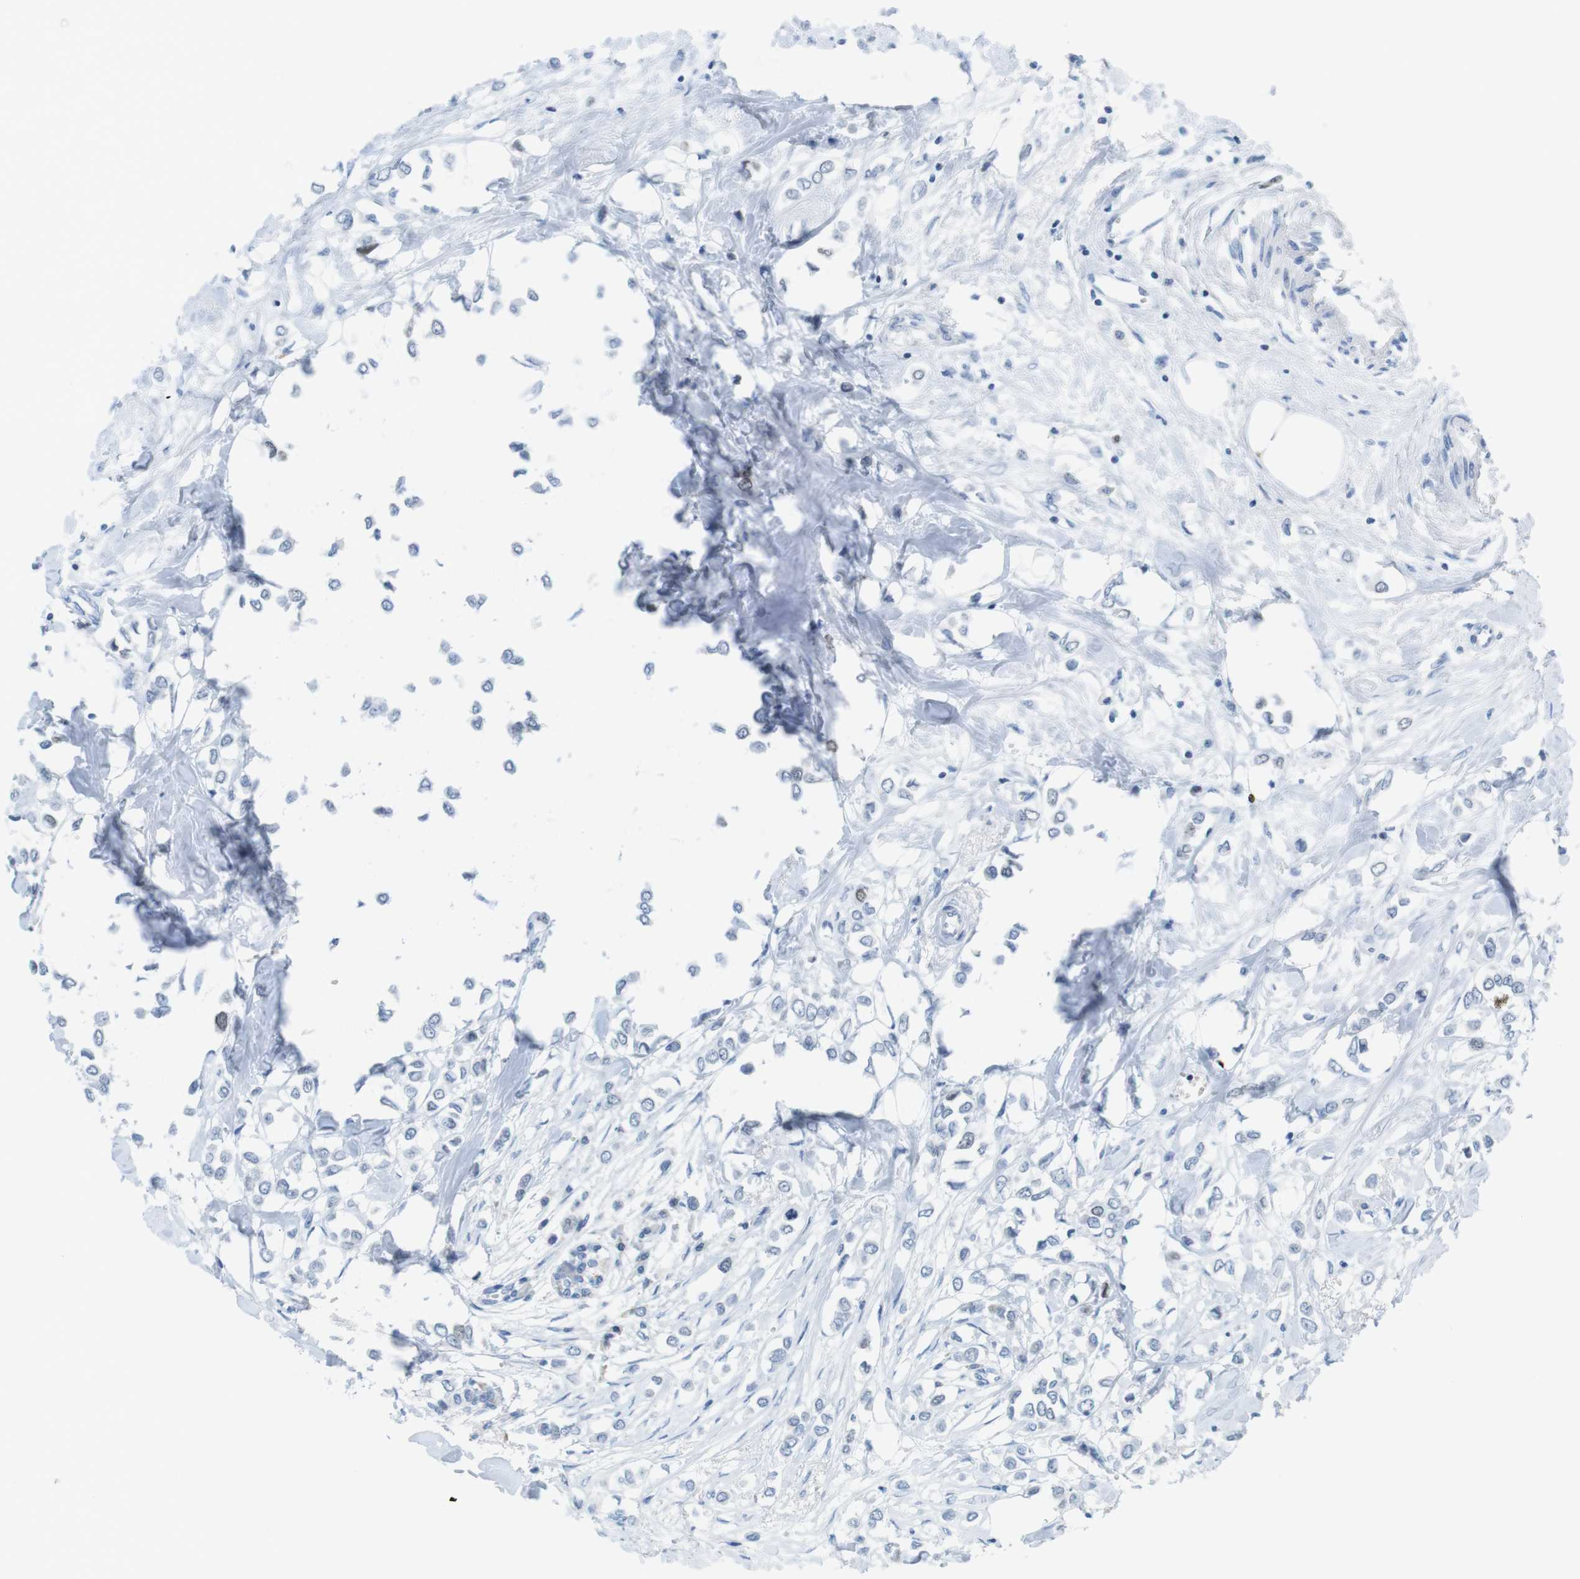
{"staining": {"intensity": "negative", "quantity": "none", "location": "none"}, "tissue": "breast cancer", "cell_type": "Tumor cells", "image_type": "cancer", "snomed": [{"axis": "morphology", "description": "Lobular carcinoma"}, {"axis": "topography", "description": "Breast"}], "caption": "IHC micrograph of human lobular carcinoma (breast) stained for a protein (brown), which exhibits no expression in tumor cells.", "gene": "CHAF1A", "patient": {"sex": "female", "age": 51}}